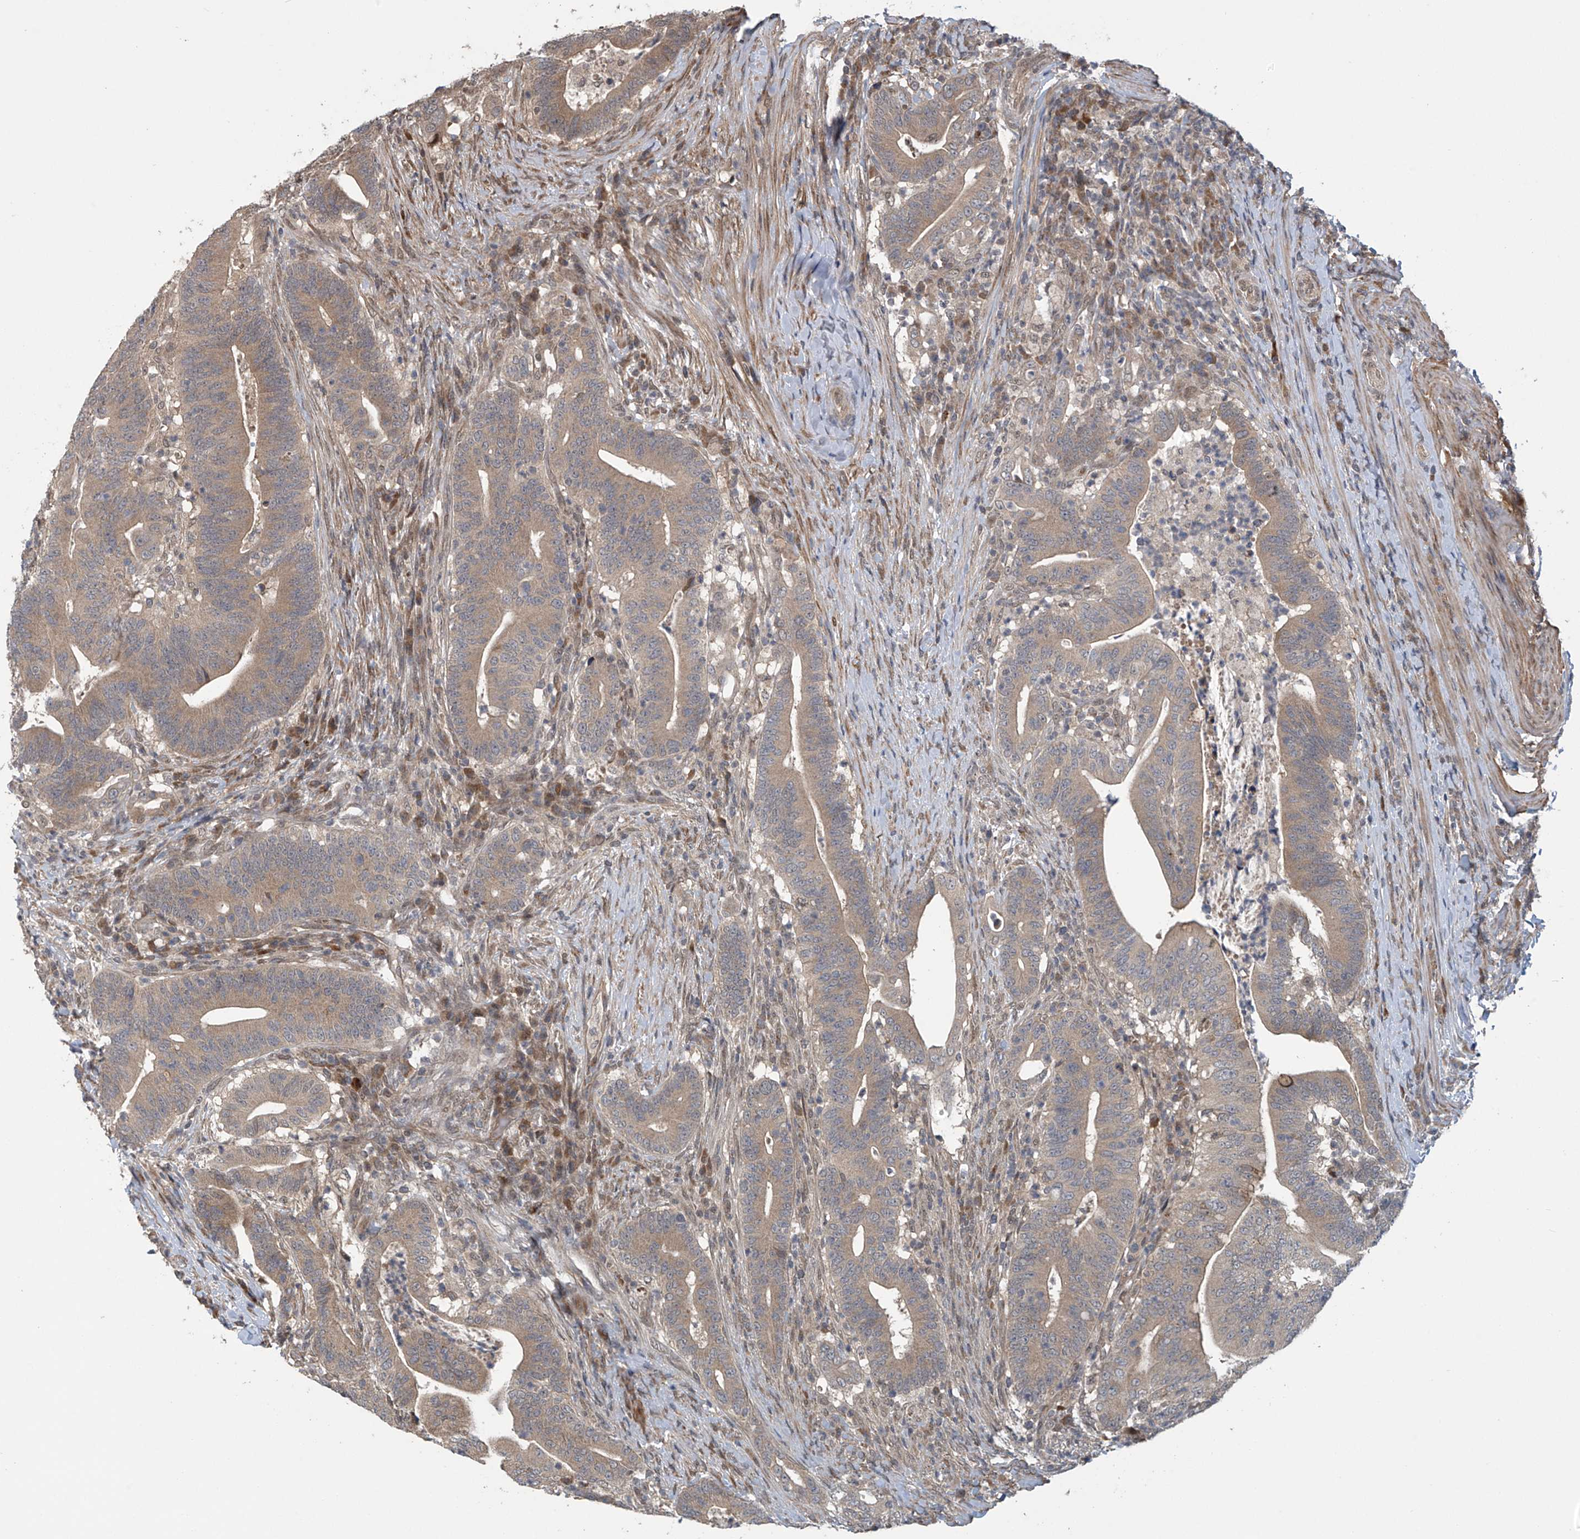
{"staining": {"intensity": "moderate", "quantity": ">75%", "location": "cytoplasmic/membranous"}, "tissue": "colorectal cancer", "cell_type": "Tumor cells", "image_type": "cancer", "snomed": [{"axis": "morphology", "description": "Adenocarcinoma, NOS"}, {"axis": "topography", "description": "Colon"}], "caption": "Adenocarcinoma (colorectal) stained with immunohistochemistry (IHC) exhibits moderate cytoplasmic/membranous positivity in about >75% of tumor cells.", "gene": "ABHD13", "patient": {"sex": "female", "age": 66}}